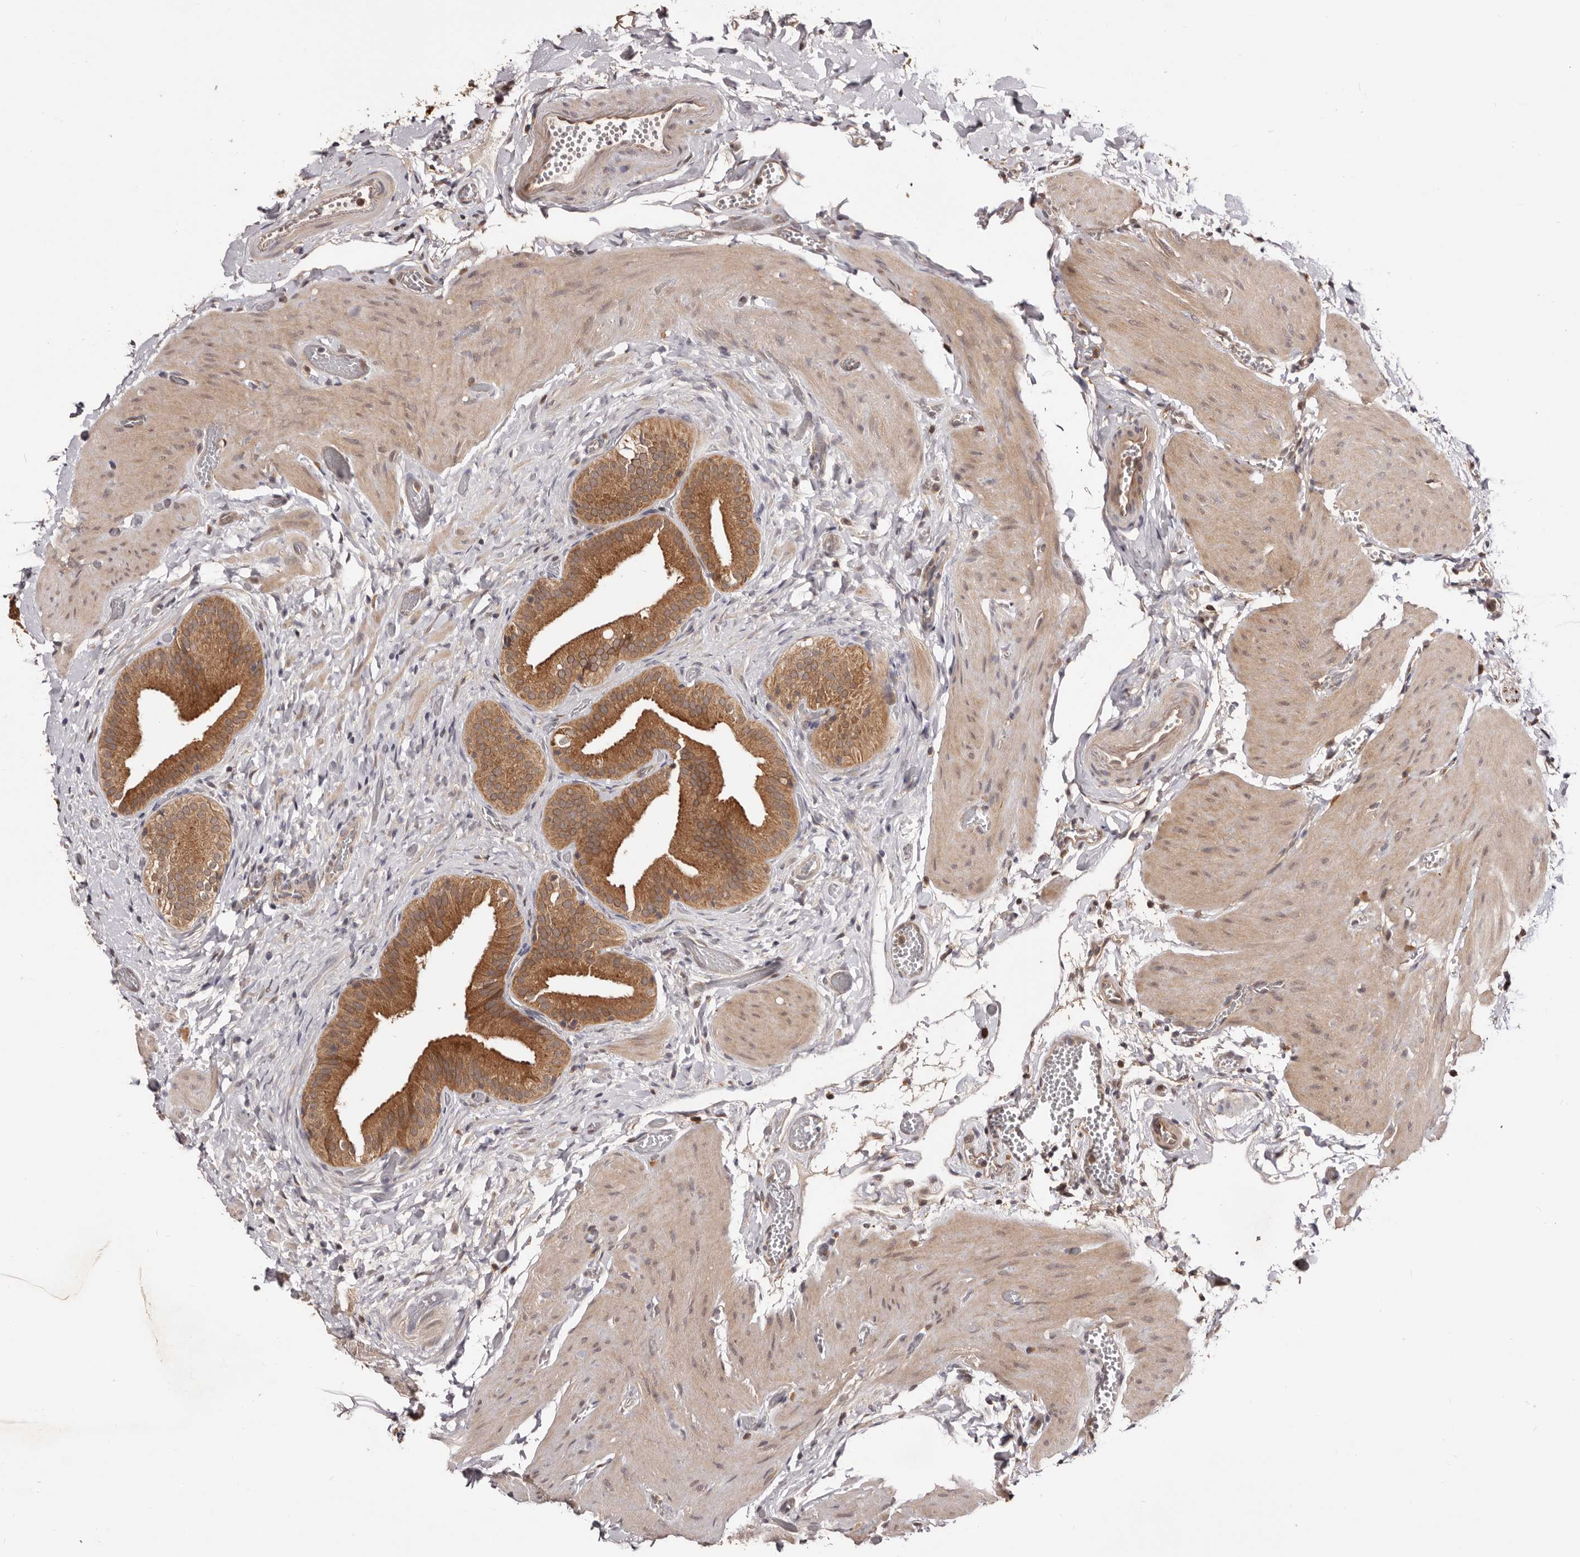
{"staining": {"intensity": "strong", "quantity": ">75%", "location": "cytoplasmic/membranous"}, "tissue": "gallbladder", "cell_type": "Glandular cells", "image_type": "normal", "snomed": [{"axis": "morphology", "description": "Normal tissue, NOS"}, {"axis": "topography", "description": "Gallbladder"}], "caption": "Immunohistochemical staining of benign gallbladder displays strong cytoplasmic/membranous protein staining in about >75% of glandular cells.", "gene": "MDP1", "patient": {"sex": "female", "age": 64}}